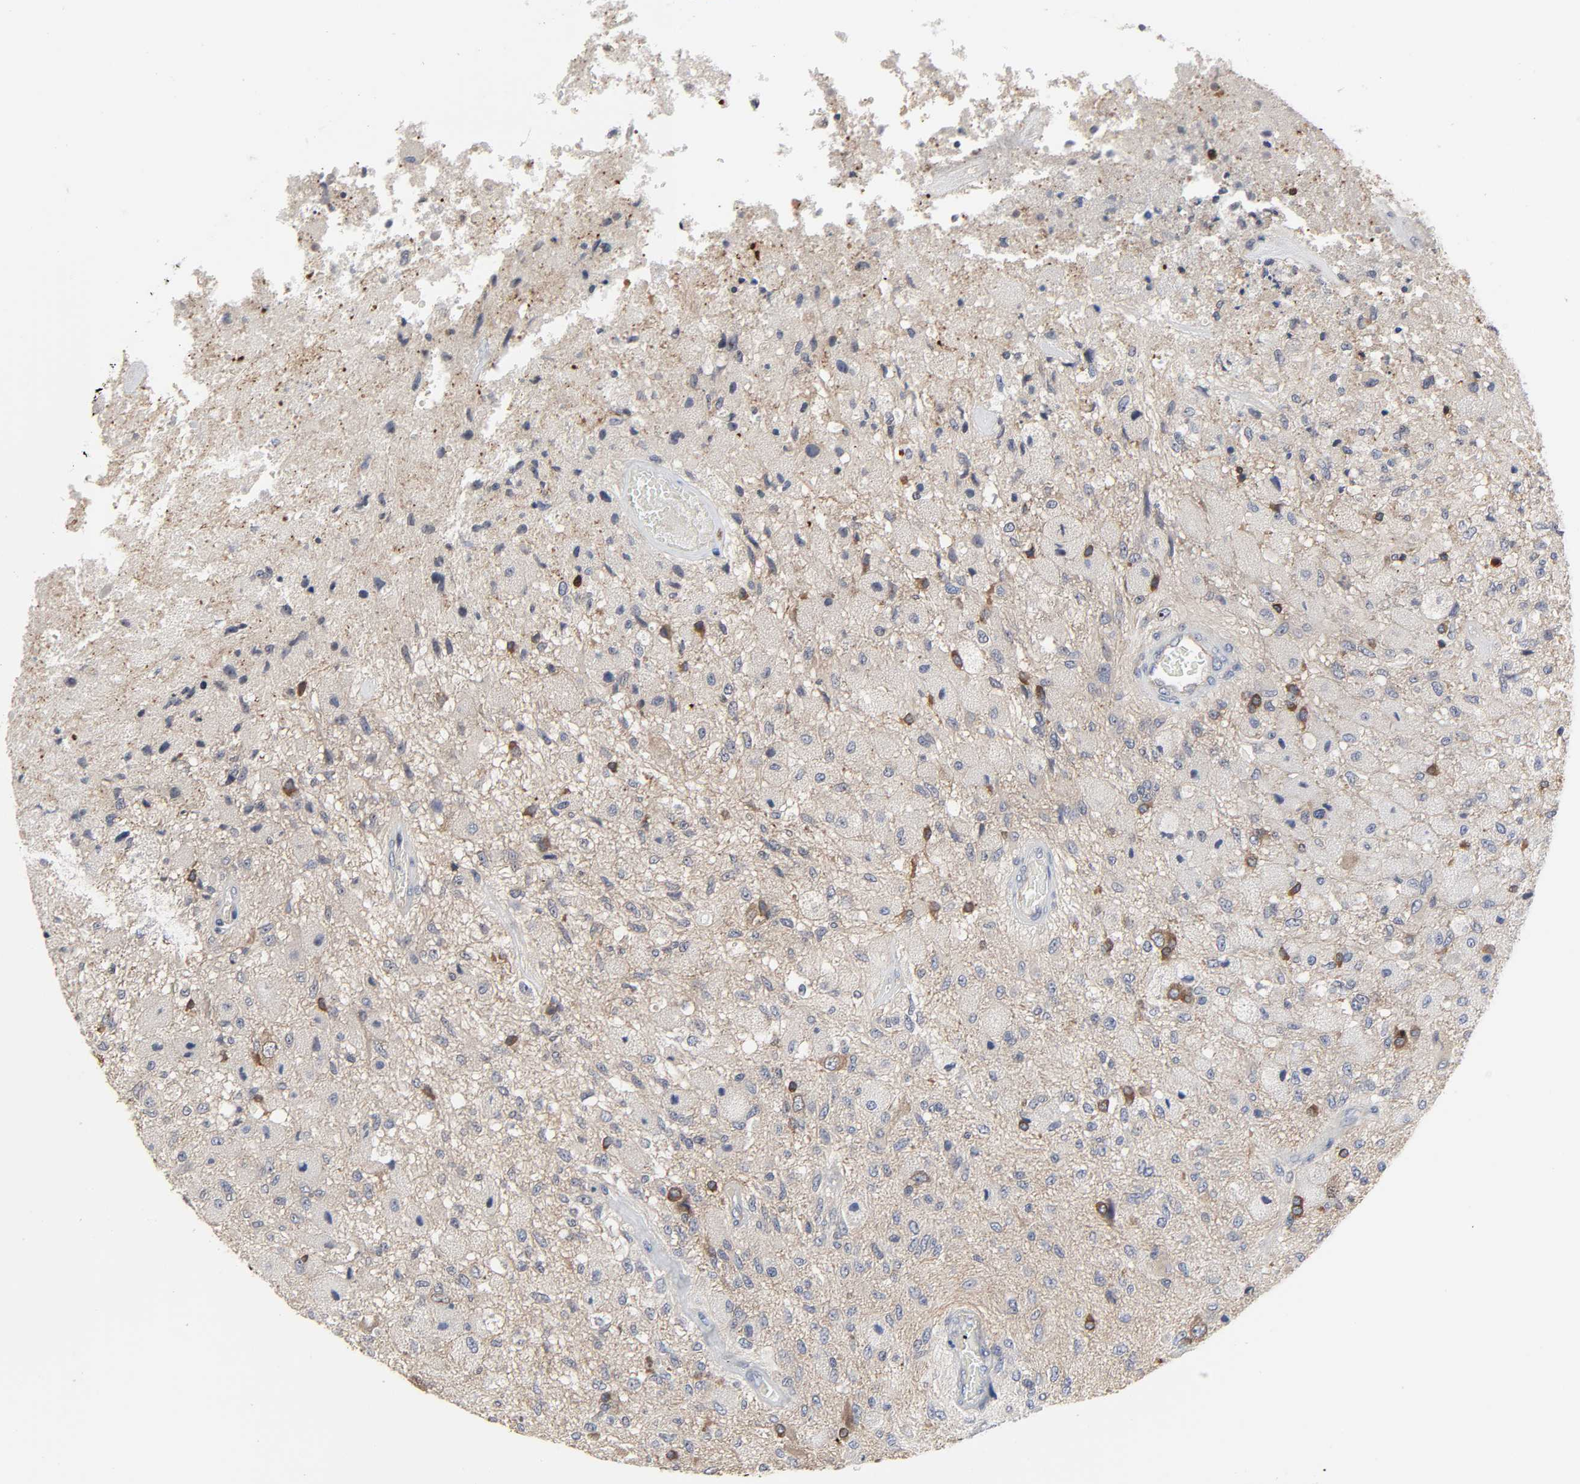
{"staining": {"intensity": "weak", "quantity": "25%-75%", "location": "cytoplasmic/membranous,nuclear"}, "tissue": "glioma", "cell_type": "Tumor cells", "image_type": "cancer", "snomed": [{"axis": "morphology", "description": "Normal tissue, NOS"}, {"axis": "morphology", "description": "Glioma, malignant, High grade"}, {"axis": "topography", "description": "Cerebral cortex"}], "caption": "Malignant high-grade glioma was stained to show a protein in brown. There is low levels of weak cytoplasmic/membranous and nuclear positivity in about 25%-75% of tumor cells.", "gene": "DDX10", "patient": {"sex": "male", "age": 77}}